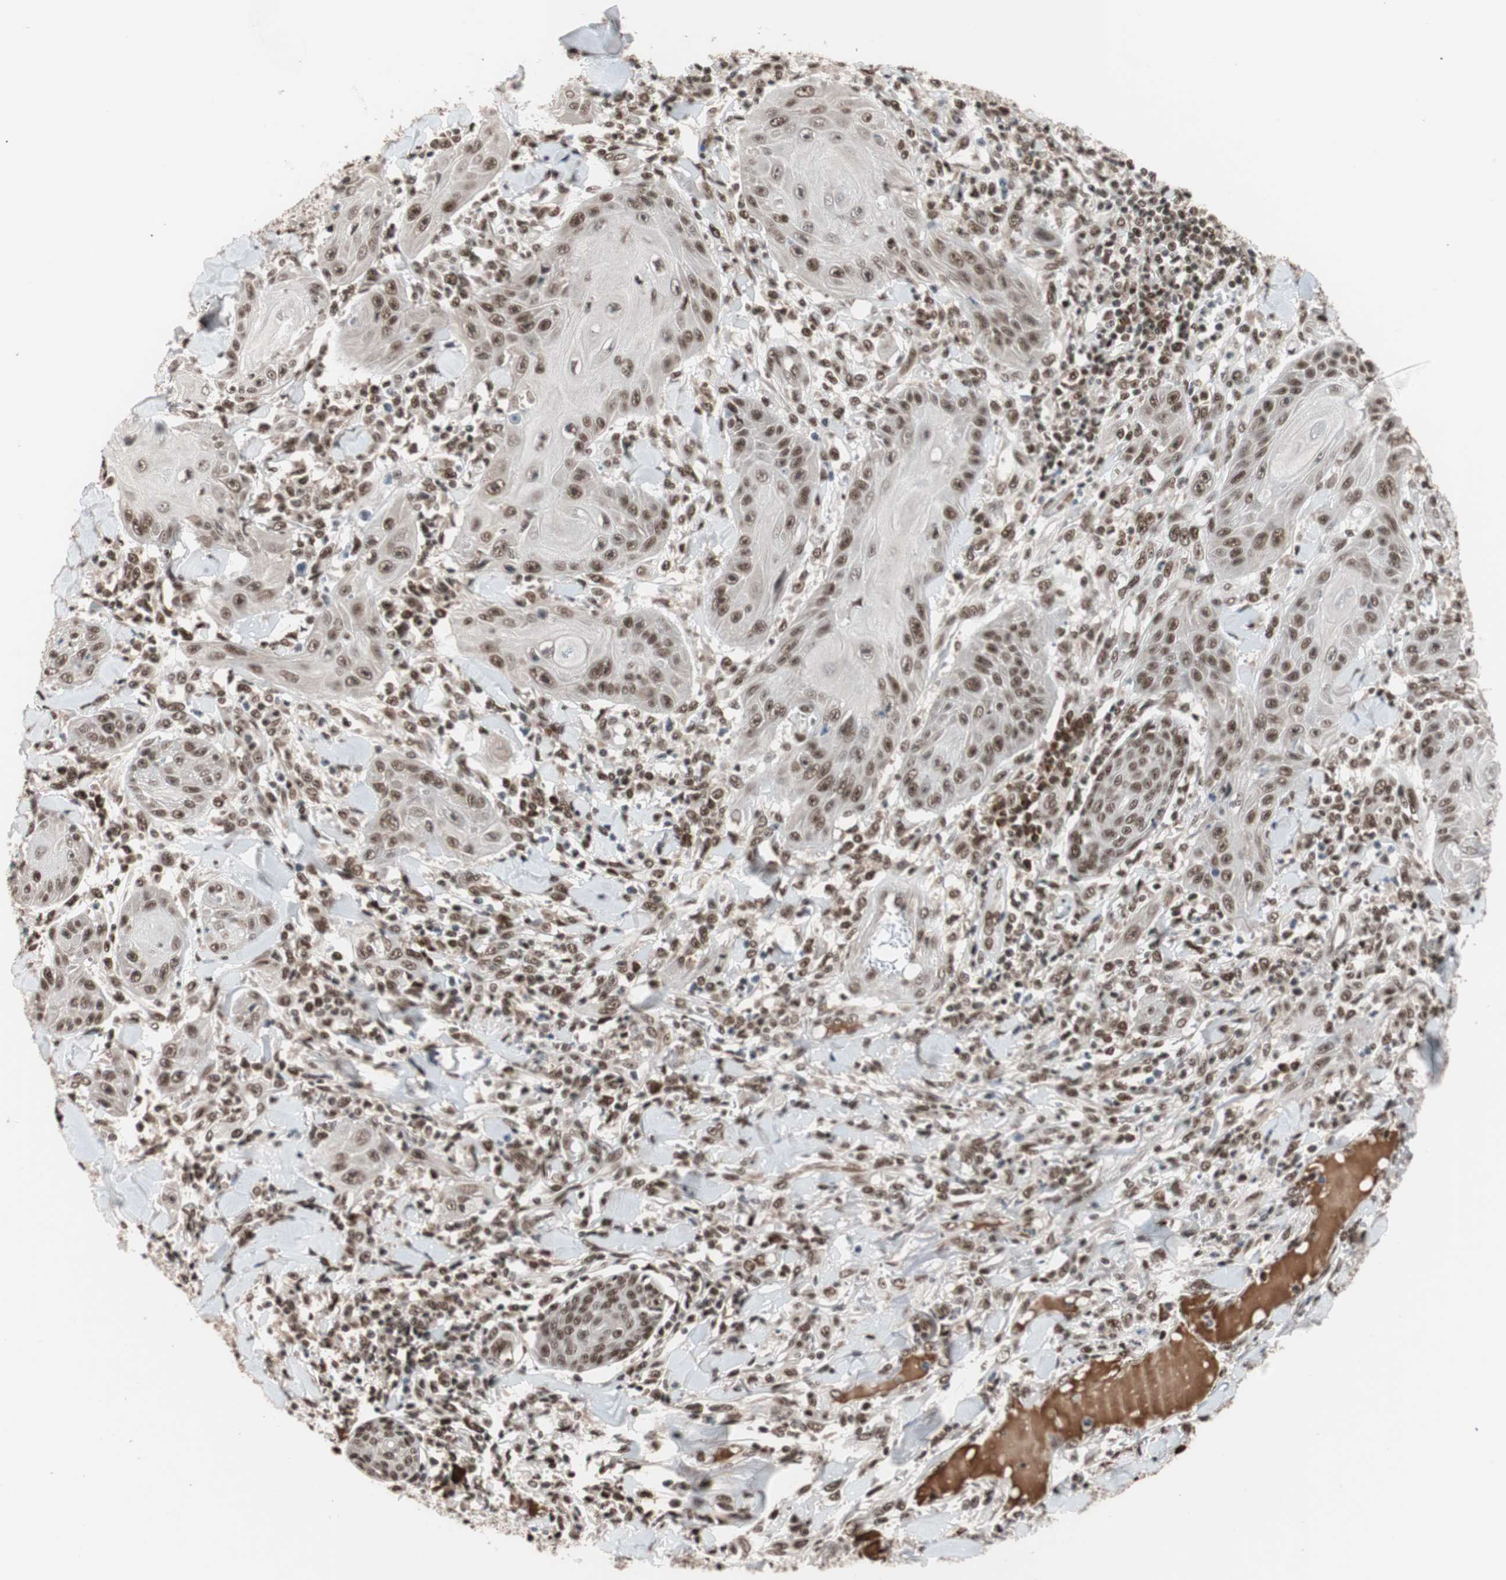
{"staining": {"intensity": "moderate", "quantity": ">75%", "location": "nuclear"}, "tissue": "skin cancer", "cell_type": "Tumor cells", "image_type": "cancer", "snomed": [{"axis": "morphology", "description": "Squamous cell carcinoma, NOS"}, {"axis": "topography", "description": "Skin"}], "caption": "Moderate nuclear expression for a protein is seen in about >75% of tumor cells of squamous cell carcinoma (skin) using immunohistochemistry.", "gene": "CHAMP1", "patient": {"sex": "female", "age": 78}}